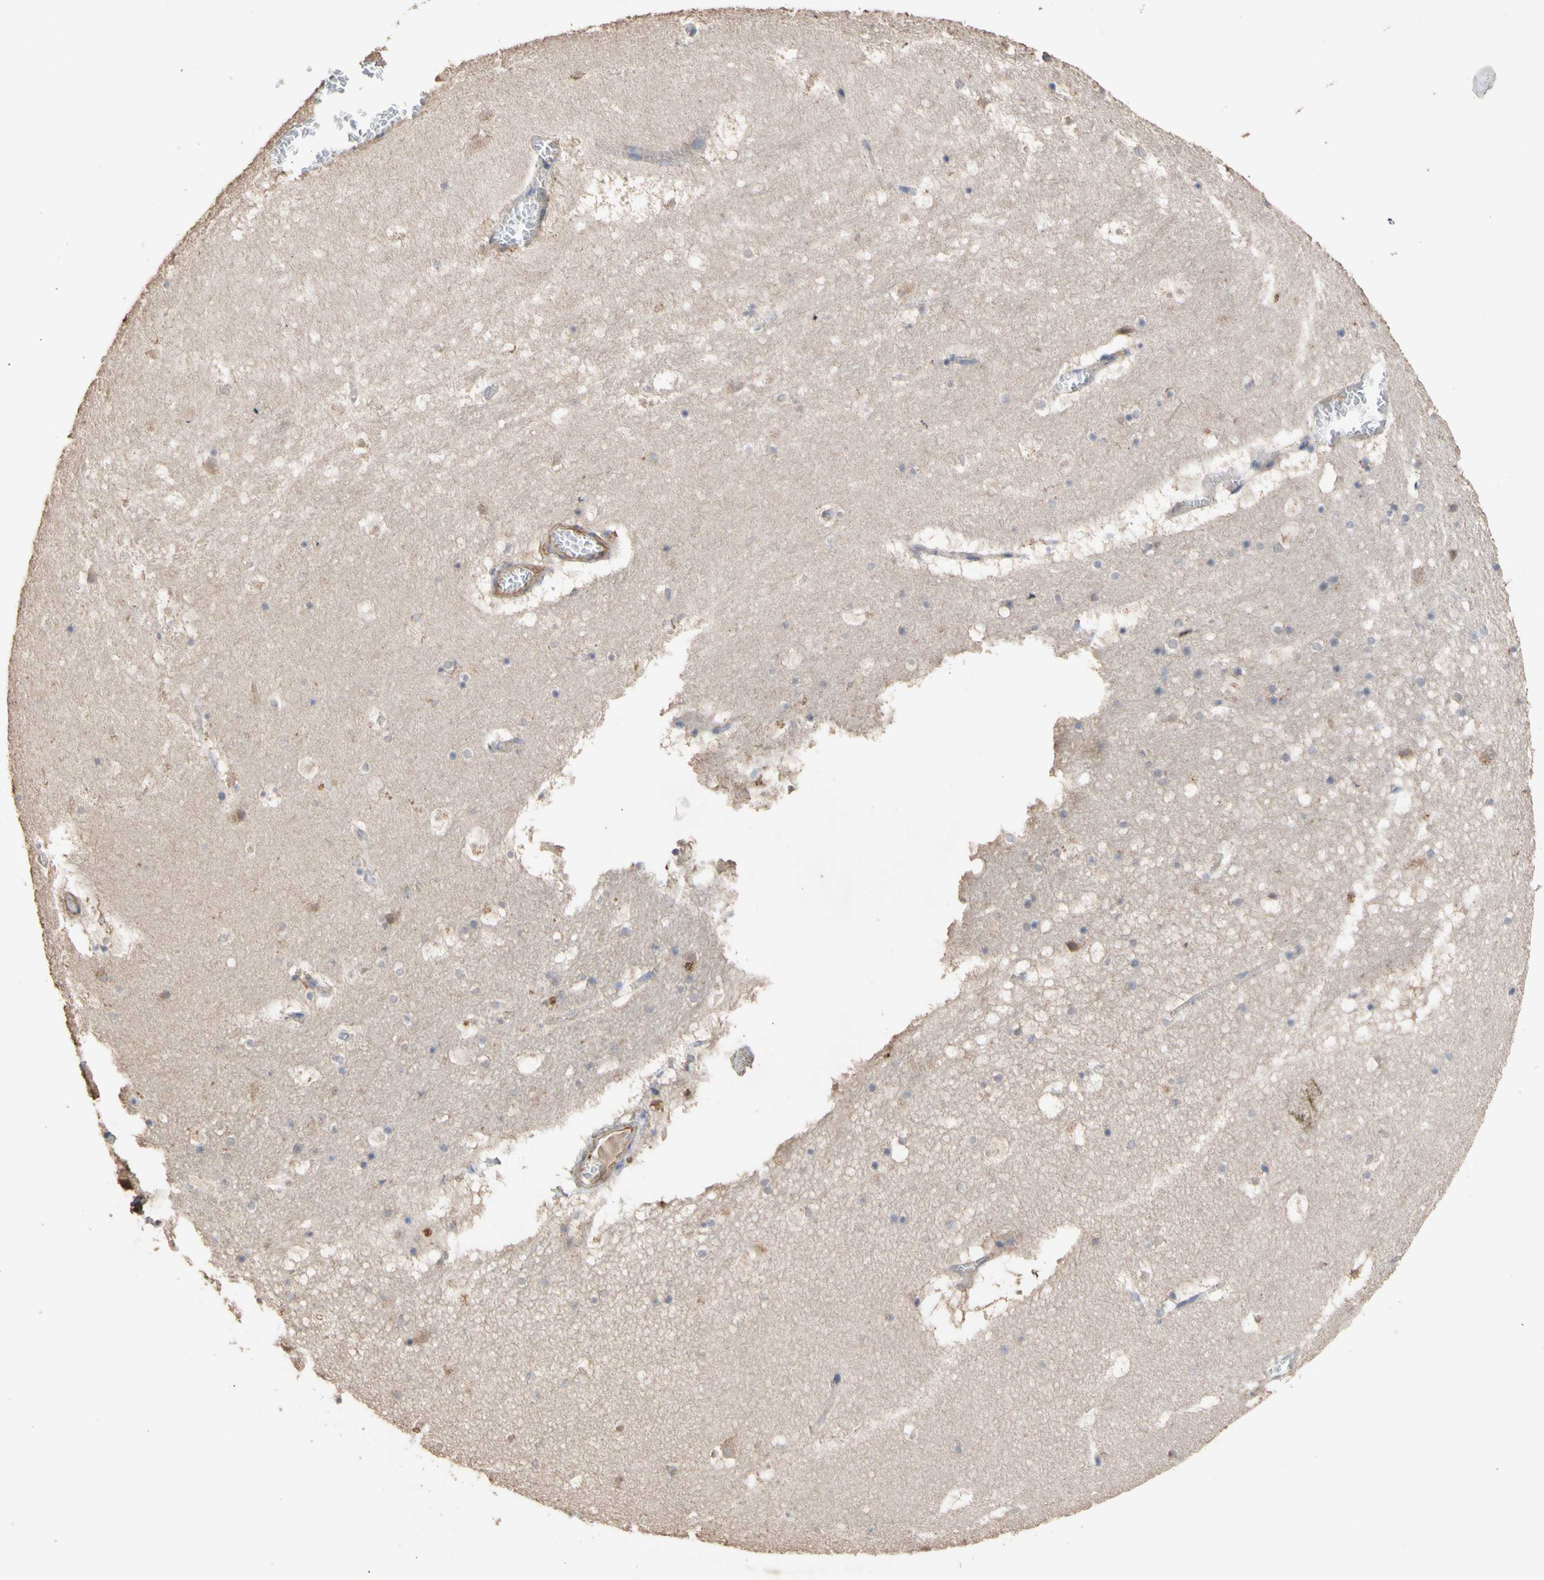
{"staining": {"intensity": "negative", "quantity": "none", "location": "none"}, "tissue": "hippocampus", "cell_type": "Glial cells", "image_type": "normal", "snomed": [{"axis": "morphology", "description": "Normal tissue, NOS"}, {"axis": "topography", "description": "Hippocampus"}], "caption": "Immunohistochemistry photomicrograph of unremarkable human hippocampus stained for a protein (brown), which displays no expression in glial cells. Brightfield microscopy of IHC stained with DAB (3,3'-diaminobenzidine) (brown) and hematoxylin (blue), captured at high magnification.", "gene": "EIF2S3", "patient": {"sex": "male", "age": 45}}